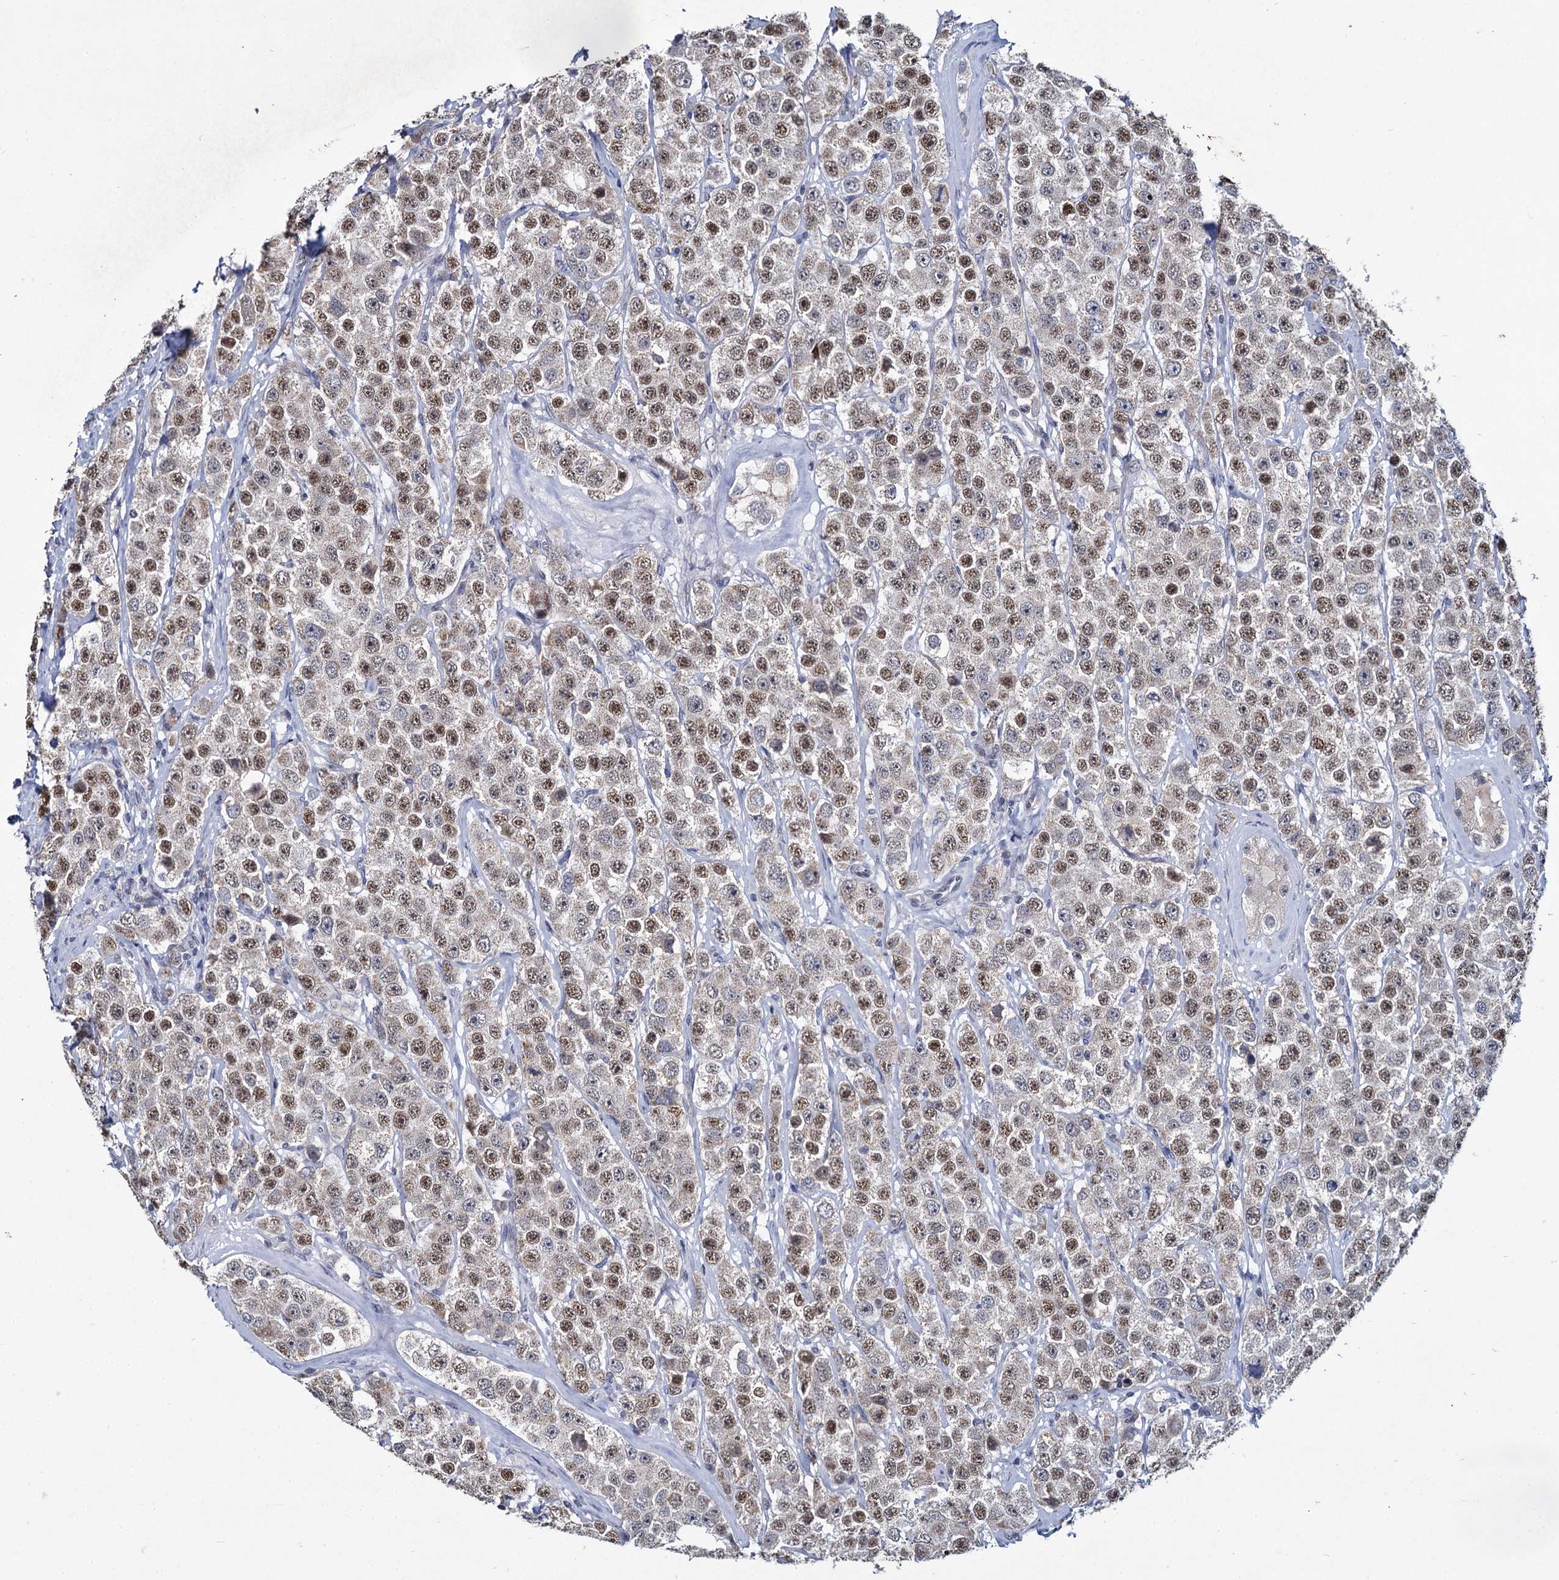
{"staining": {"intensity": "moderate", "quantity": ">75%", "location": "nuclear"}, "tissue": "testis cancer", "cell_type": "Tumor cells", "image_type": "cancer", "snomed": [{"axis": "morphology", "description": "Seminoma, NOS"}, {"axis": "topography", "description": "Testis"}], "caption": "Testis cancer stained for a protein displays moderate nuclear positivity in tumor cells.", "gene": "RPUSD4", "patient": {"sex": "male", "age": 28}}